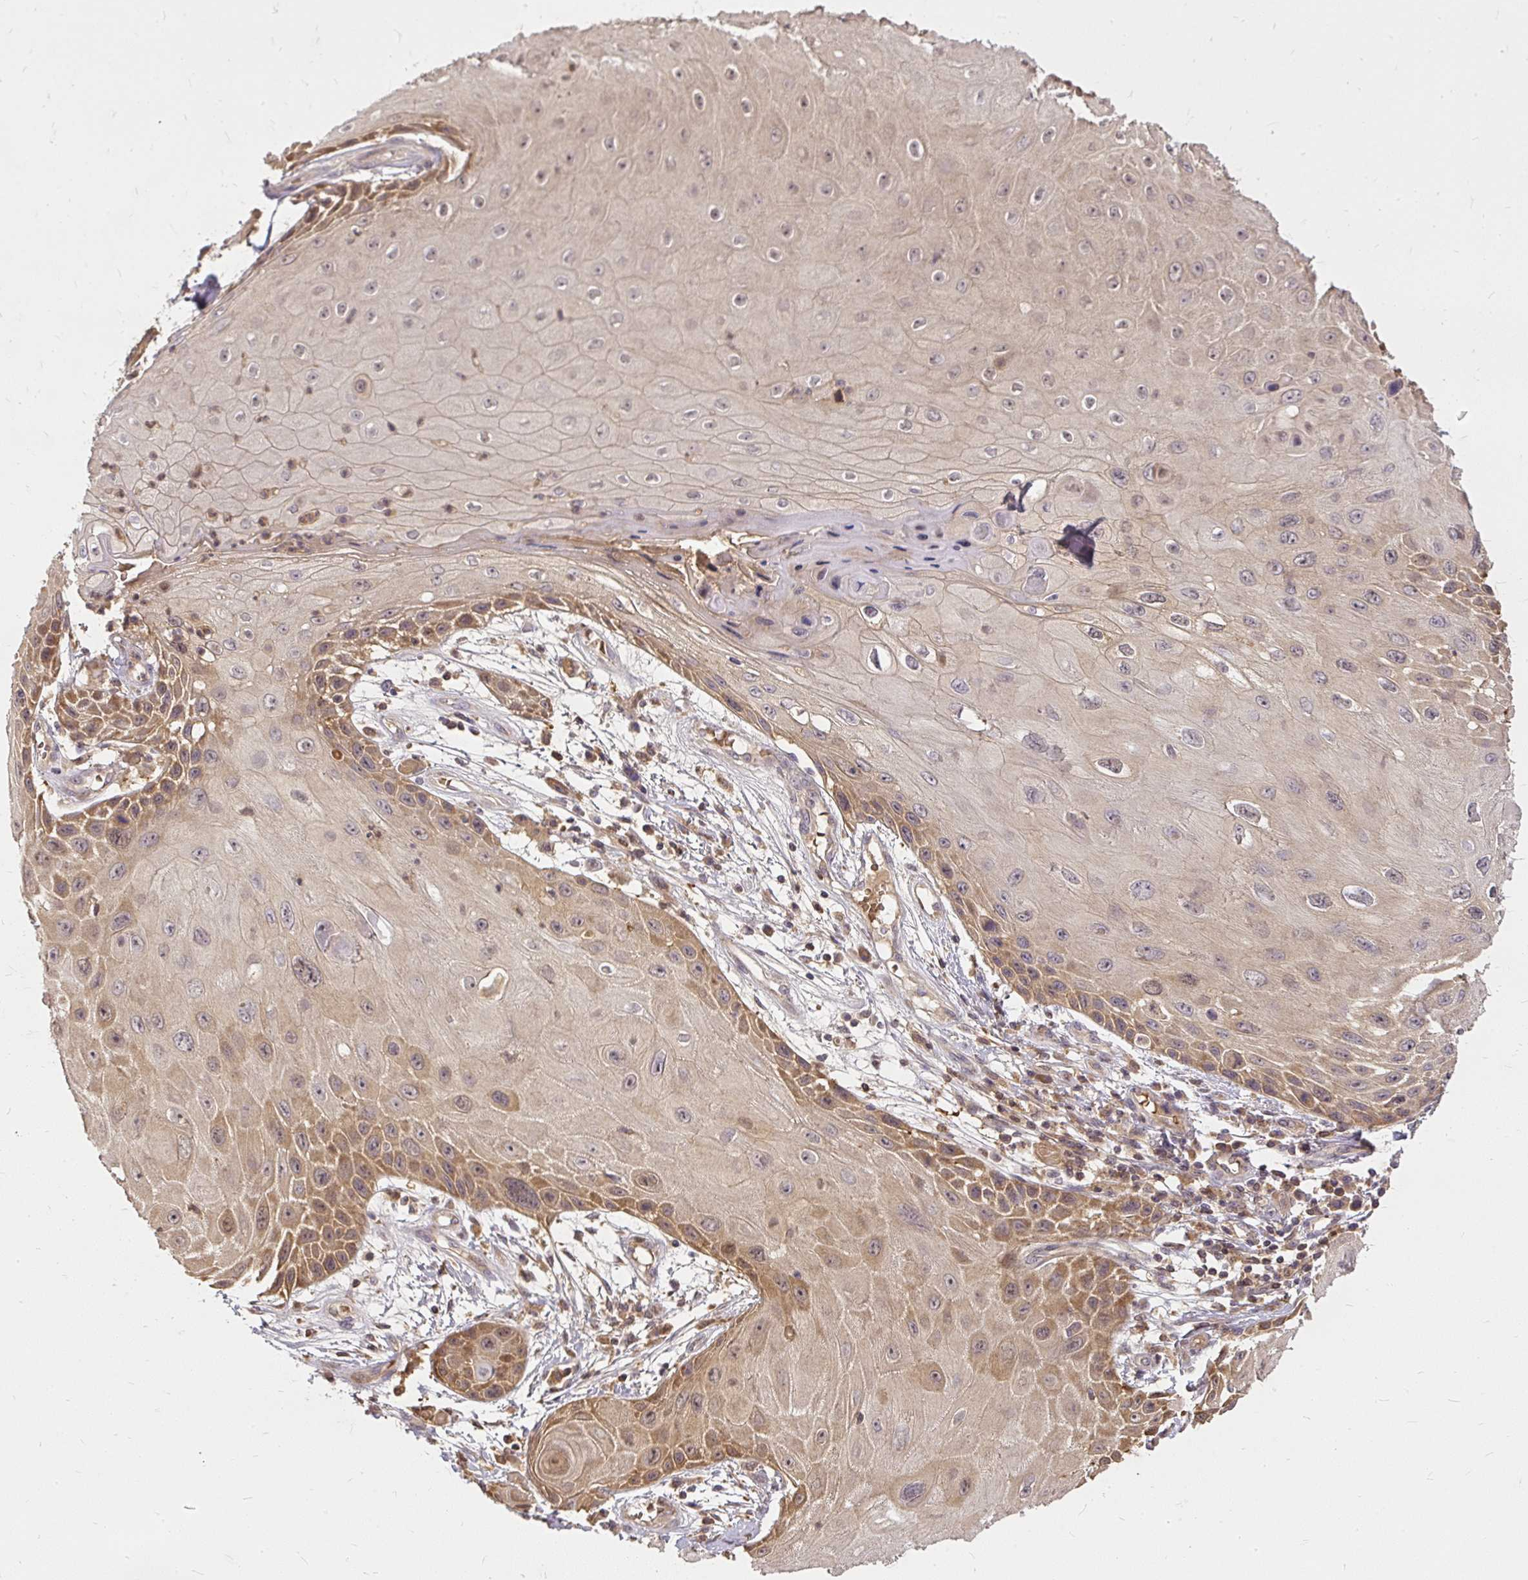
{"staining": {"intensity": "moderate", "quantity": "25%-75%", "location": "cytoplasmic/membranous"}, "tissue": "skin cancer", "cell_type": "Tumor cells", "image_type": "cancer", "snomed": [{"axis": "morphology", "description": "Squamous cell carcinoma, NOS"}, {"axis": "topography", "description": "Skin"}, {"axis": "topography", "description": "Vulva"}], "caption": "Human skin squamous cell carcinoma stained with a protein marker reveals moderate staining in tumor cells.", "gene": "AP5S1", "patient": {"sex": "female", "age": 44}}